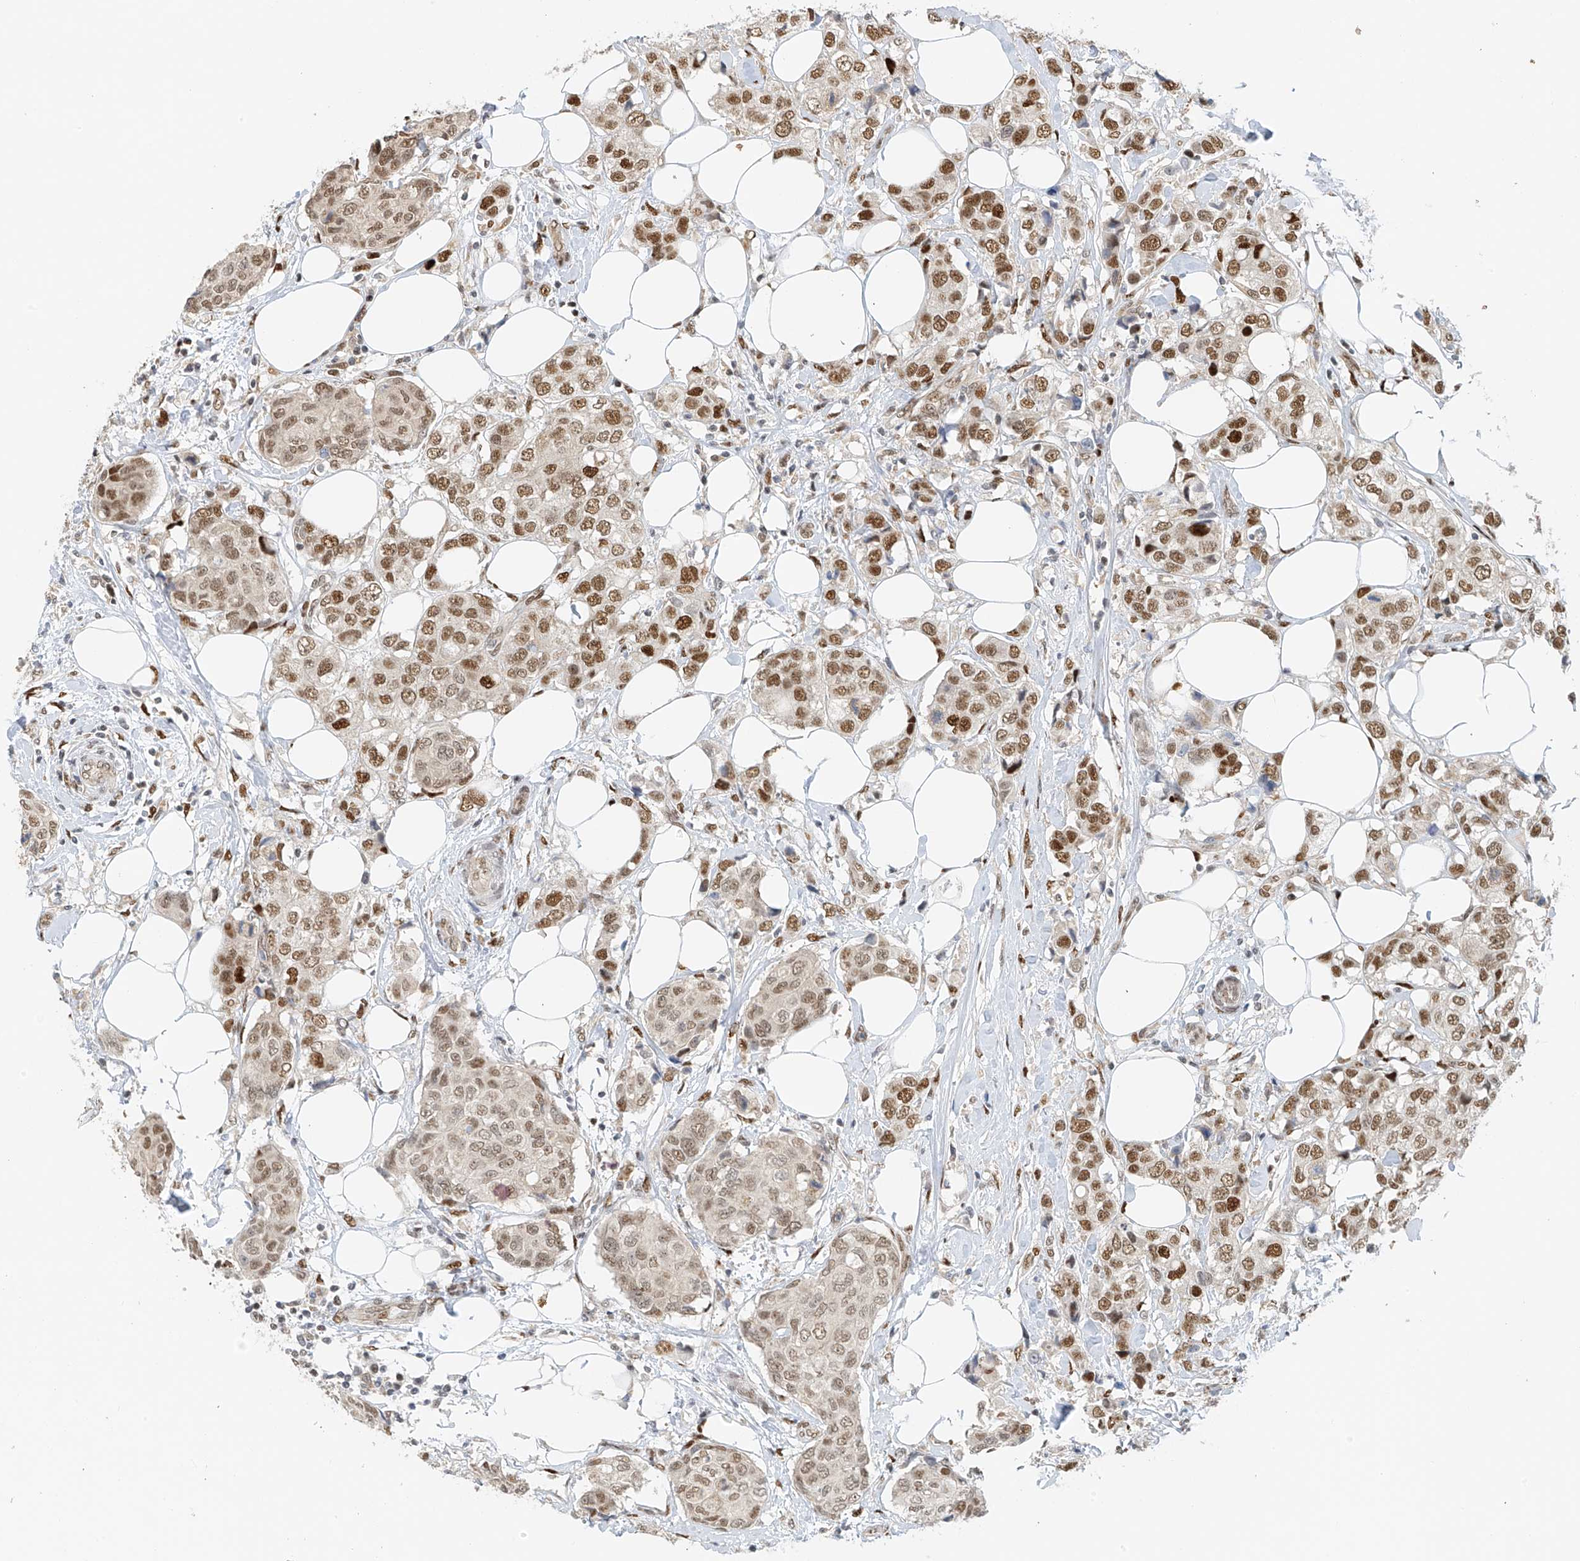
{"staining": {"intensity": "moderate", "quantity": ">75%", "location": "nuclear"}, "tissue": "breast cancer", "cell_type": "Tumor cells", "image_type": "cancer", "snomed": [{"axis": "morphology", "description": "Duct carcinoma"}, {"axis": "topography", "description": "Breast"}], "caption": "Tumor cells show medium levels of moderate nuclear expression in about >75% of cells in invasive ductal carcinoma (breast). The staining was performed using DAB (3,3'-diaminobenzidine), with brown indicating positive protein expression. Nuclei are stained blue with hematoxylin.", "gene": "ZNF514", "patient": {"sex": "female", "age": 80}}